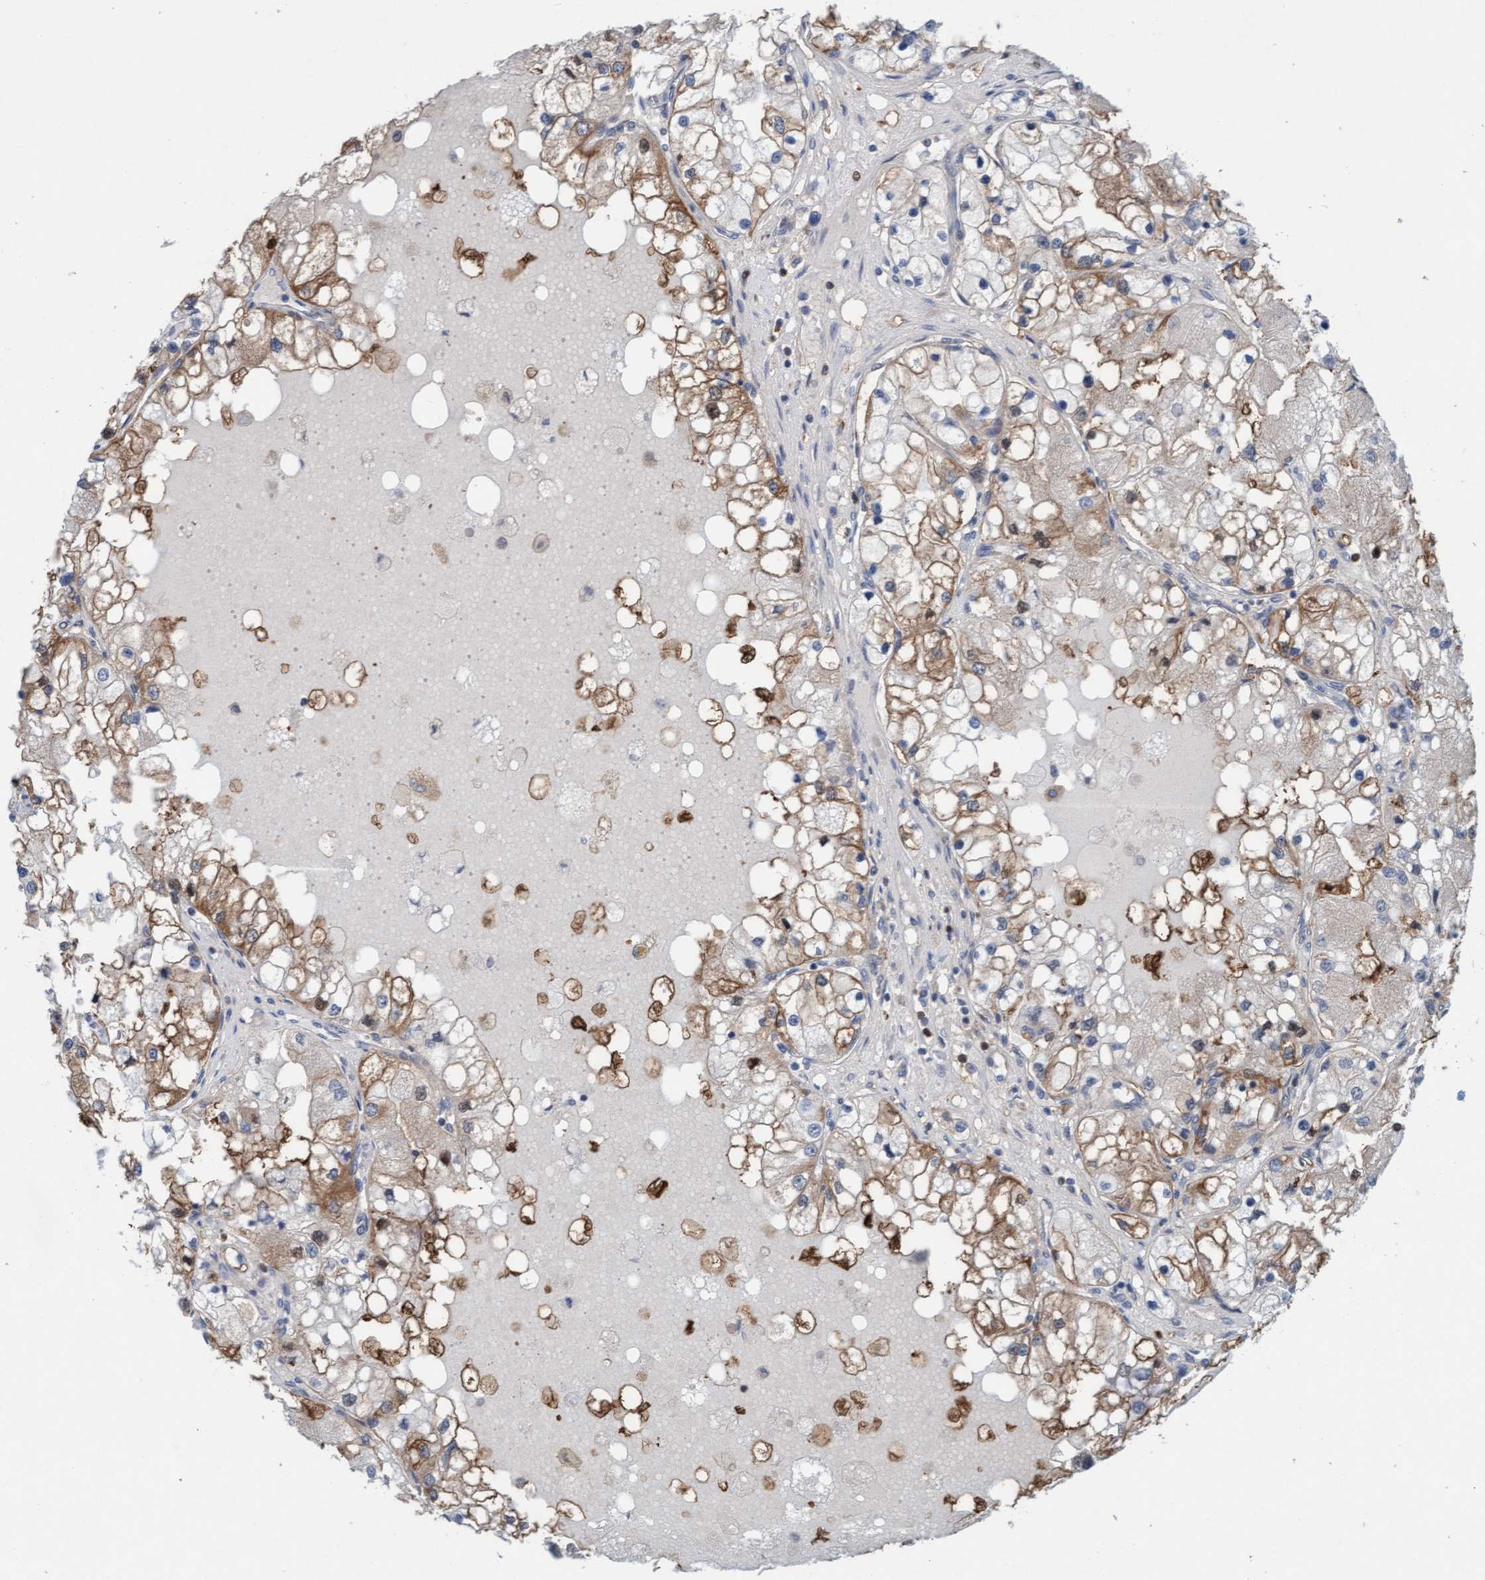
{"staining": {"intensity": "moderate", "quantity": ">75%", "location": "cytoplasmic/membranous"}, "tissue": "renal cancer", "cell_type": "Tumor cells", "image_type": "cancer", "snomed": [{"axis": "morphology", "description": "Adenocarcinoma, NOS"}, {"axis": "topography", "description": "Kidney"}], "caption": "Immunohistochemistry of human renal cancer (adenocarcinoma) shows medium levels of moderate cytoplasmic/membranous positivity in about >75% of tumor cells. (DAB = brown stain, brightfield microscopy at high magnification).", "gene": "KLHL25", "patient": {"sex": "male", "age": 68}}